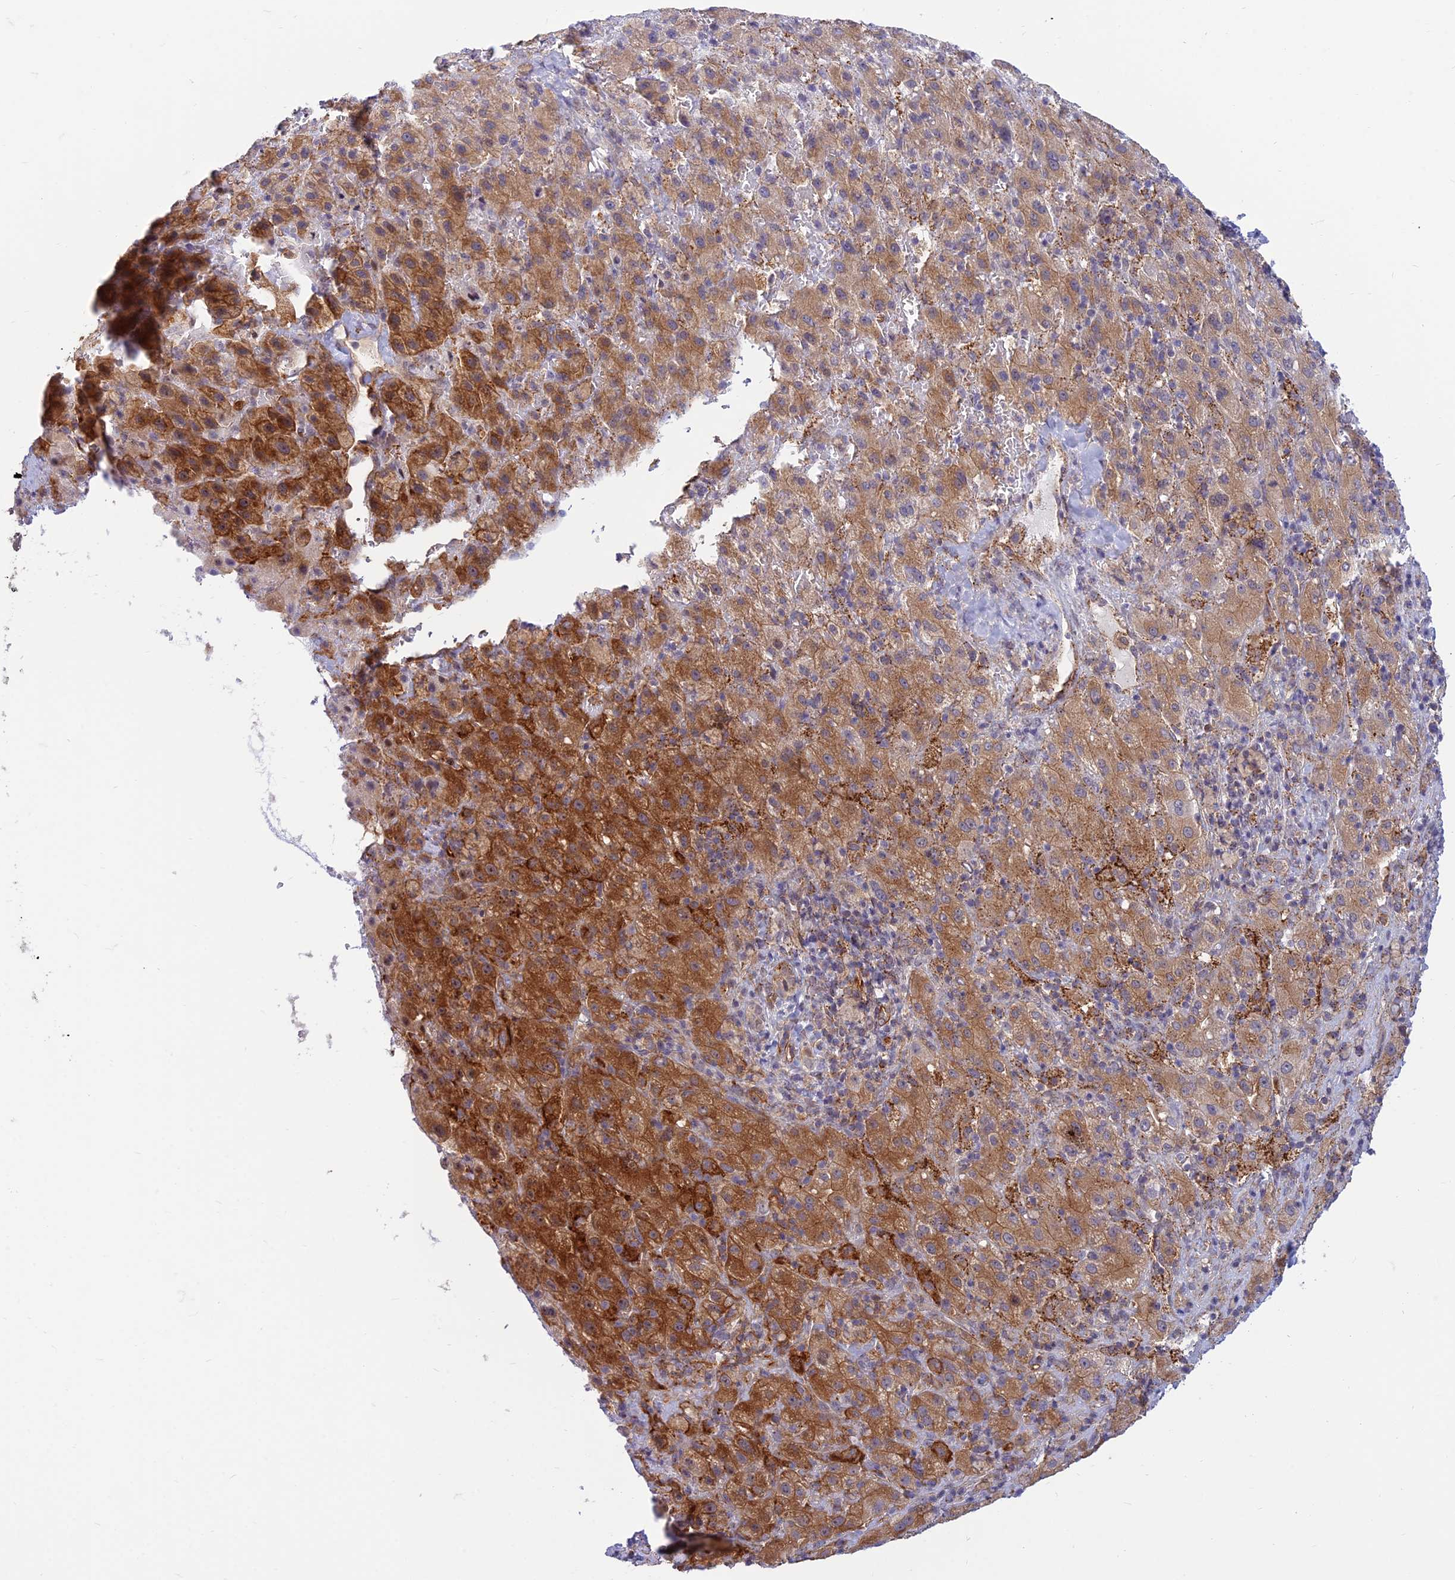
{"staining": {"intensity": "moderate", "quantity": ">75%", "location": "cytoplasmic/membranous"}, "tissue": "liver cancer", "cell_type": "Tumor cells", "image_type": "cancer", "snomed": [{"axis": "morphology", "description": "Carcinoma, Hepatocellular, NOS"}, {"axis": "topography", "description": "Liver"}], "caption": "An image showing moderate cytoplasmic/membranous positivity in about >75% of tumor cells in liver cancer, as visualized by brown immunohistochemical staining.", "gene": "SAPCD2", "patient": {"sex": "female", "age": 58}}